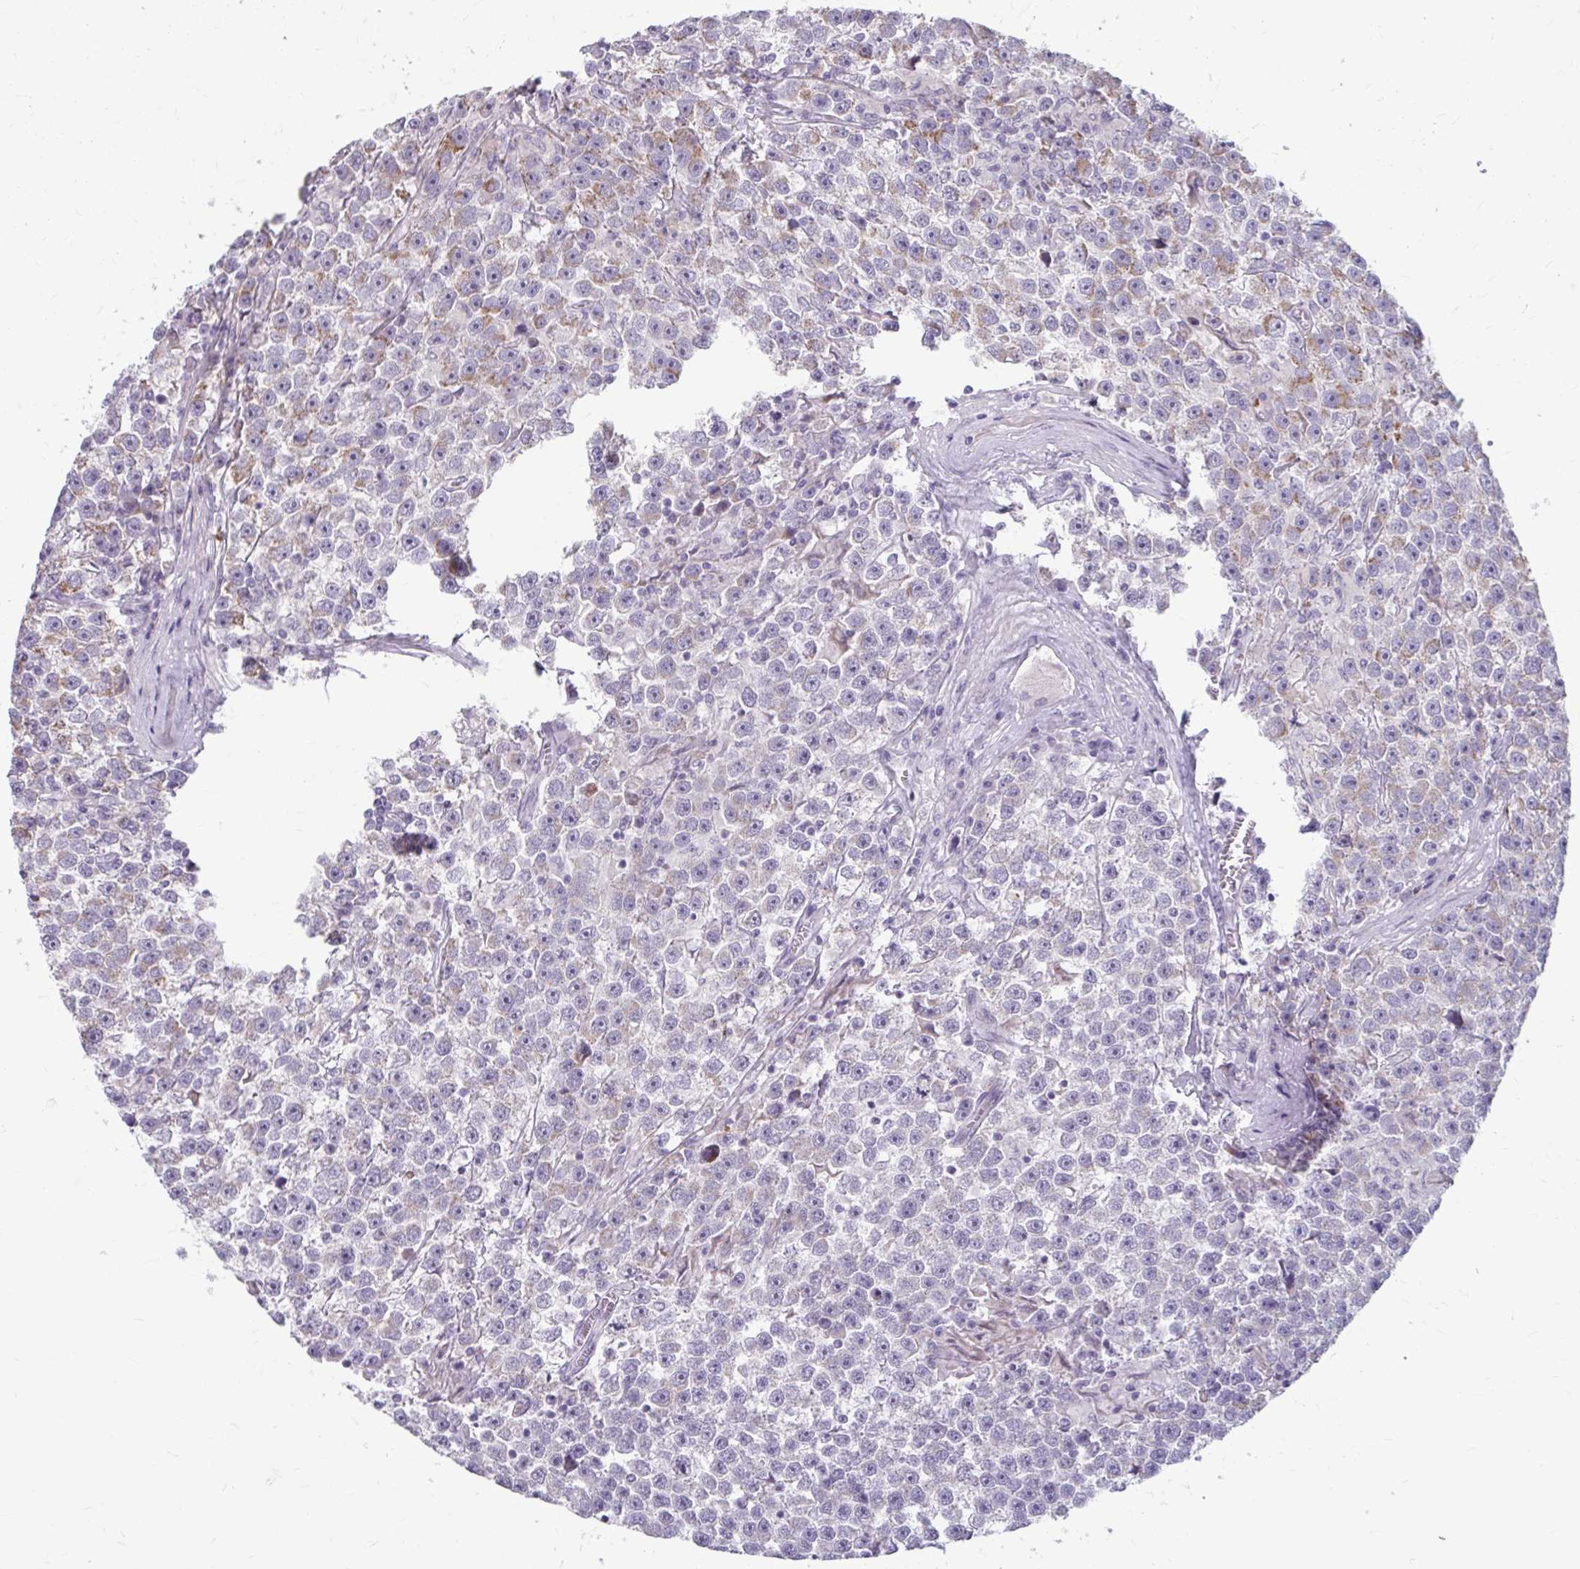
{"staining": {"intensity": "strong", "quantity": "25%-75%", "location": "cytoplasmic/membranous"}, "tissue": "testis cancer", "cell_type": "Tumor cells", "image_type": "cancer", "snomed": [{"axis": "morphology", "description": "Seminoma, NOS"}, {"axis": "topography", "description": "Testis"}], "caption": "Testis cancer (seminoma) was stained to show a protein in brown. There is high levels of strong cytoplasmic/membranous staining in approximately 25%-75% of tumor cells.", "gene": "MSMO1", "patient": {"sex": "male", "age": 31}}